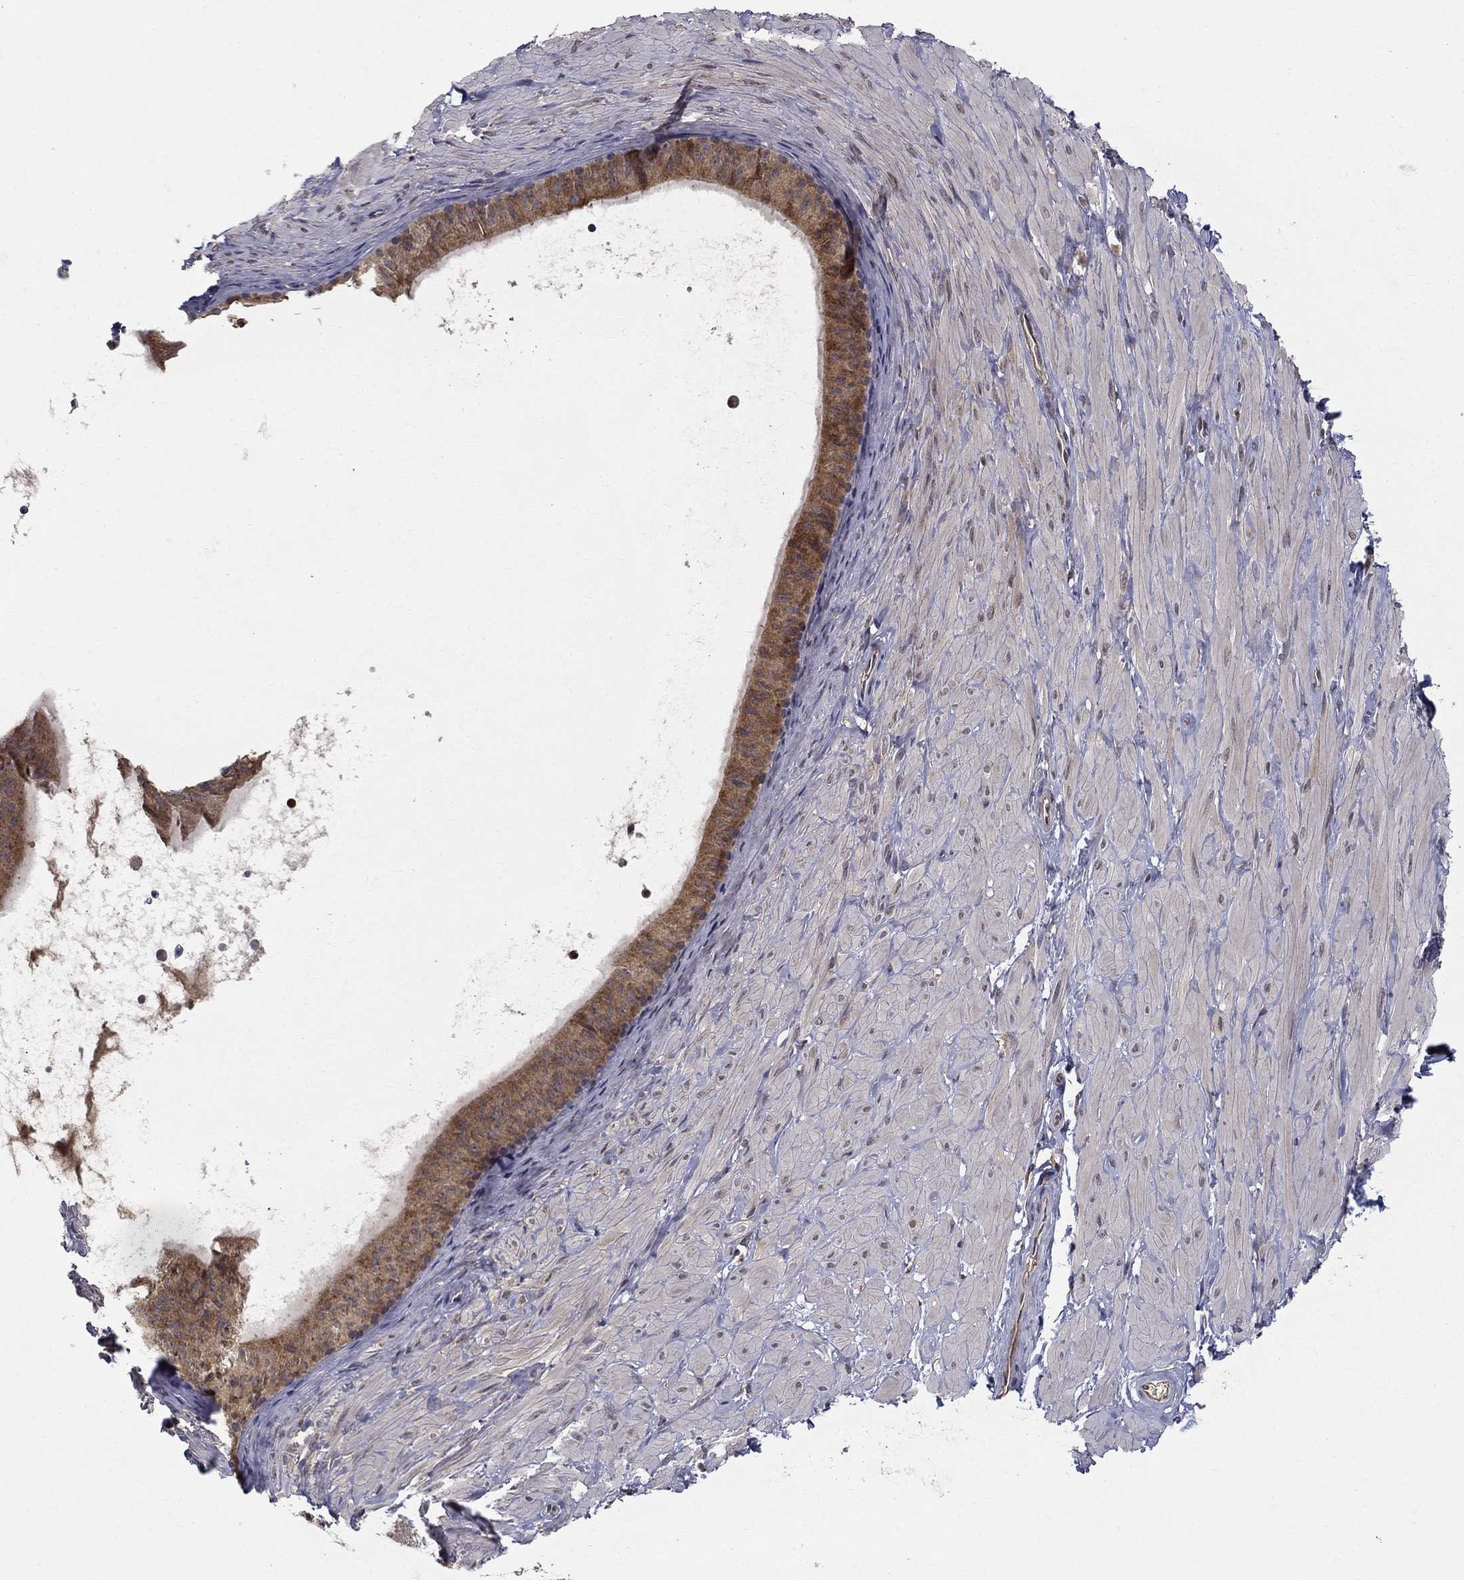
{"staining": {"intensity": "negative", "quantity": "none", "location": "none"}, "tissue": "adipose tissue", "cell_type": "Adipocytes", "image_type": "normal", "snomed": [{"axis": "morphology", "description": "Normal tissue, NOS"}, {"axis": "topography", "description": "Smooth muscle"}, {"axis": "topography", "description": "Peripheral nerve tissue"}], "caption": "High power microscopy micrograph of an IHC histopathology image of unremarkable adipose tissue, revealing no significant positivity in adipocytes. (DAB IHC, high magnification).", "gene": "SLC2A13", "patient": {"sex": "male", "age": 22}}